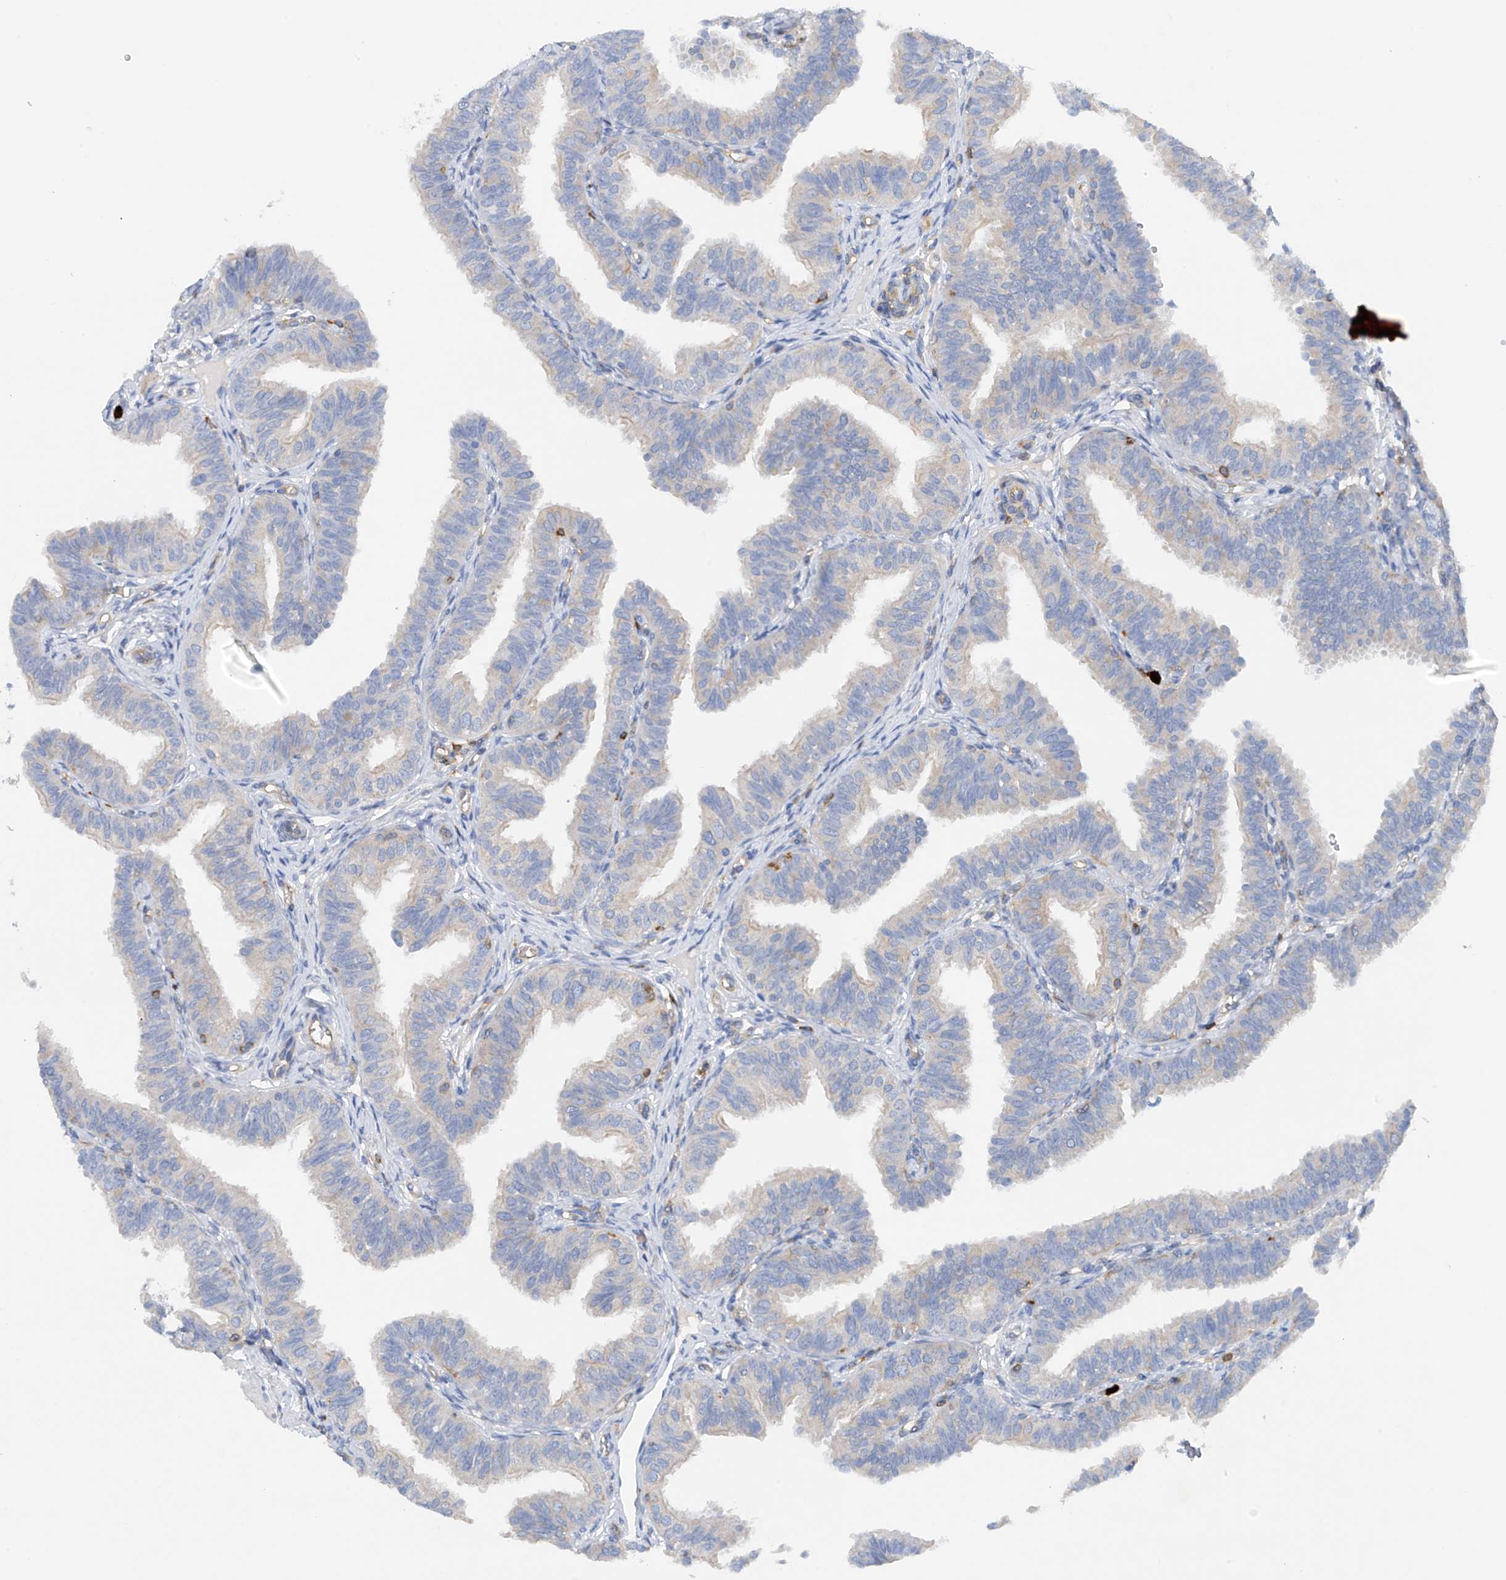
{"staining": {"intensity": "weak", "quantity": "<25%", "location": "cytoplasmic/membranous"}, "tissue": "fallopian tube", "cell_type": "Glandular cells", "image_type": "normal", "snomed": [{"axis": "morphology", "description": "Normal tissue, NOS"}, {"axis": "topography", "description": "Fallopian tube"}], "caption": "Histopathology image shows no significant protein positivity in glandular cells of unremarkable fallopian tube. (DAB (3,3'-diaminobenzidine) immunohistochemistry (IHC), high magnification).", "gene": "PHACTR2", "patient": {"sex": "female", "age": 35}}